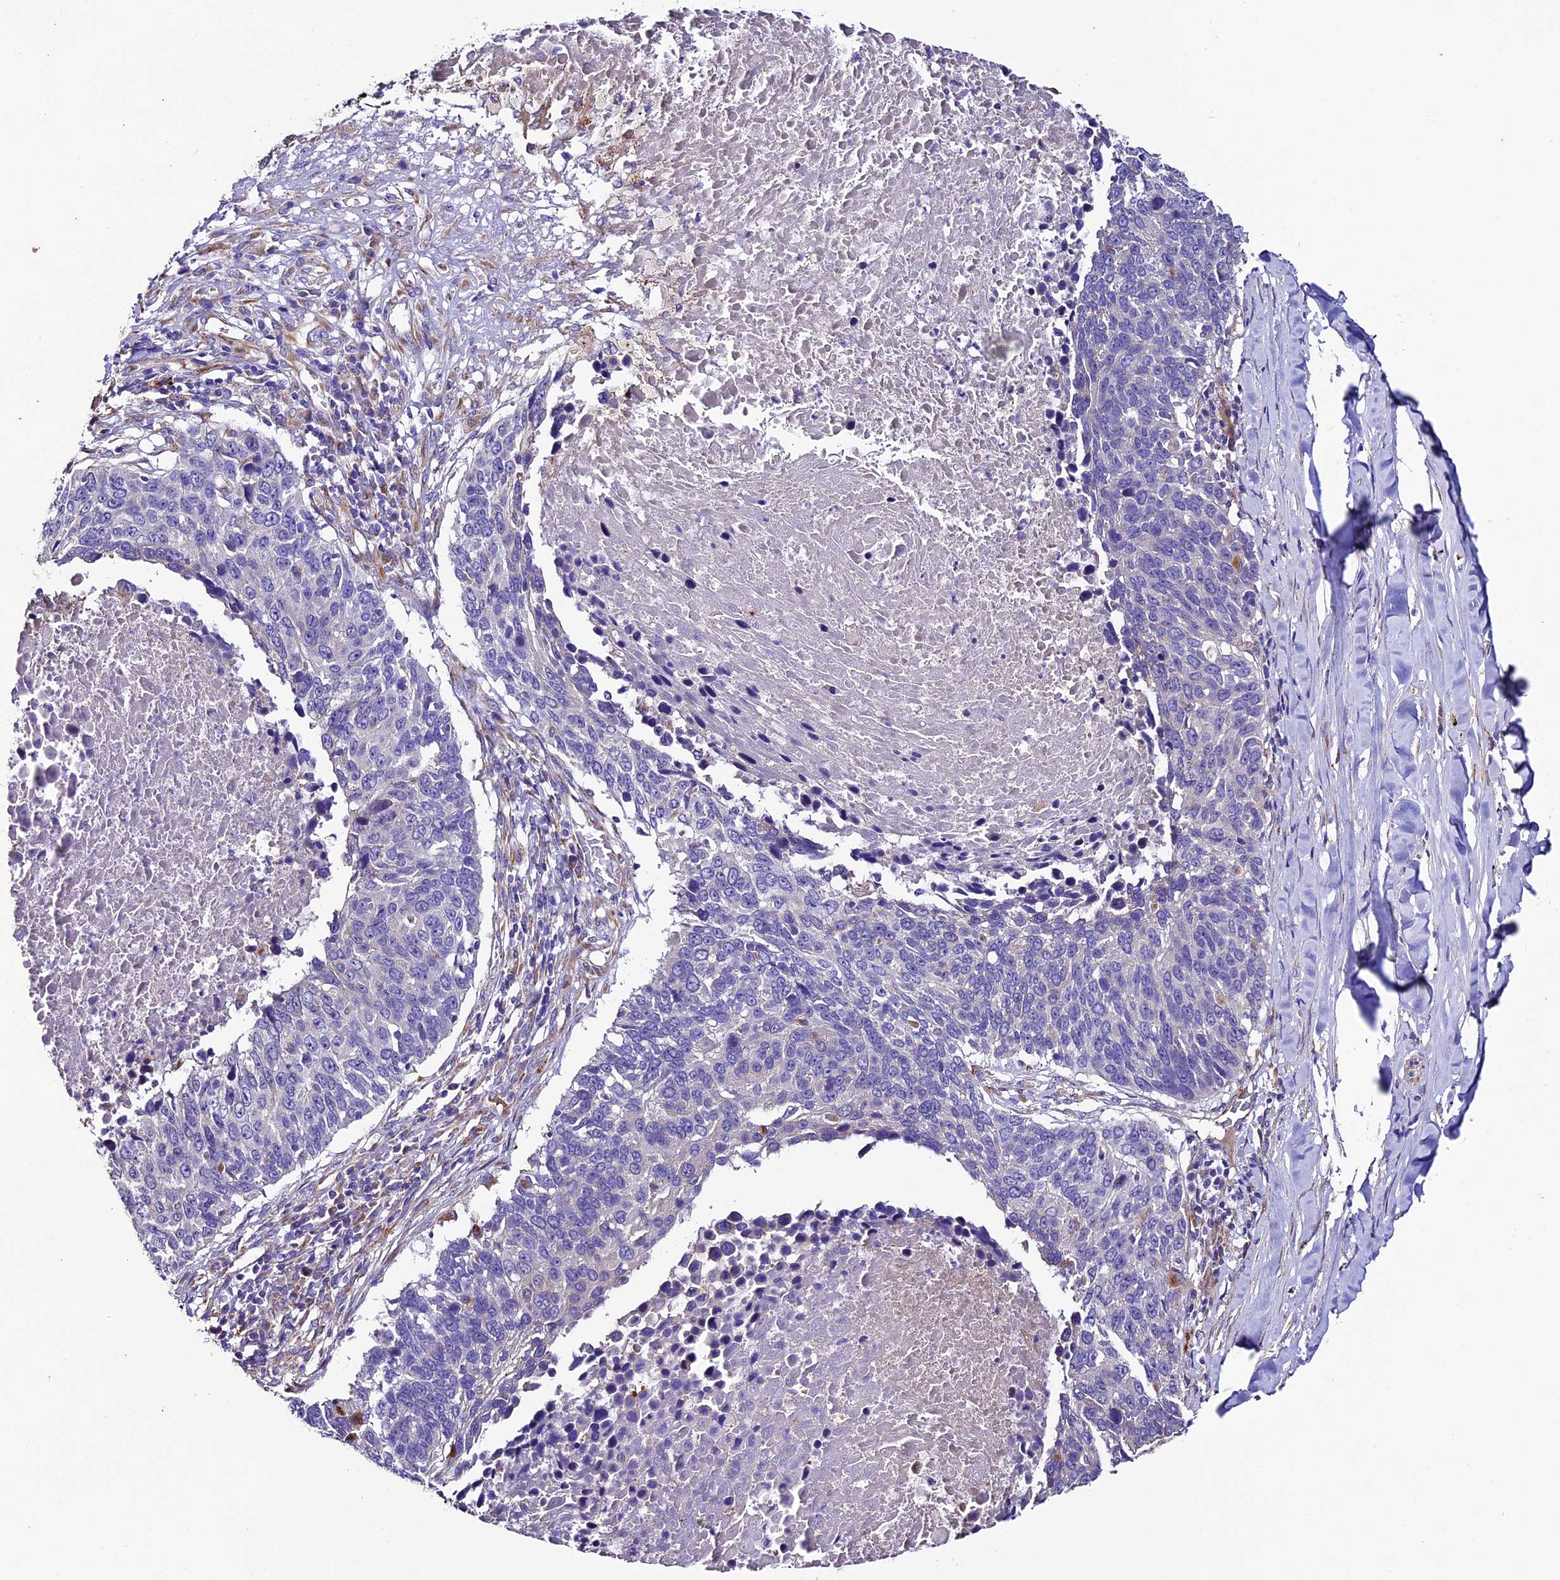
{"staining": {"intensity": "negative", "quantity": "none", "location": "none"}, "tissue": "lung cancer", "cell_type": "Tumor cells", "image_type": "cancer", "snomed": [{"axis": "morphology", "description": "Normal tissue, NOS"}, {"axis": "morphology", "description": "Squamous cell carcinoma, NOS"}, {"axis": "topography", "description": "Lymph node"}, {"axis": "topography", "description": "Lung"}], "caption": "DAB immunohistochemical staining of lung squamous cell carcinoma shows no significant positivity in tumor cells.", "gene": "CLN5", "patient": {"sex": "male", "age": 66}}